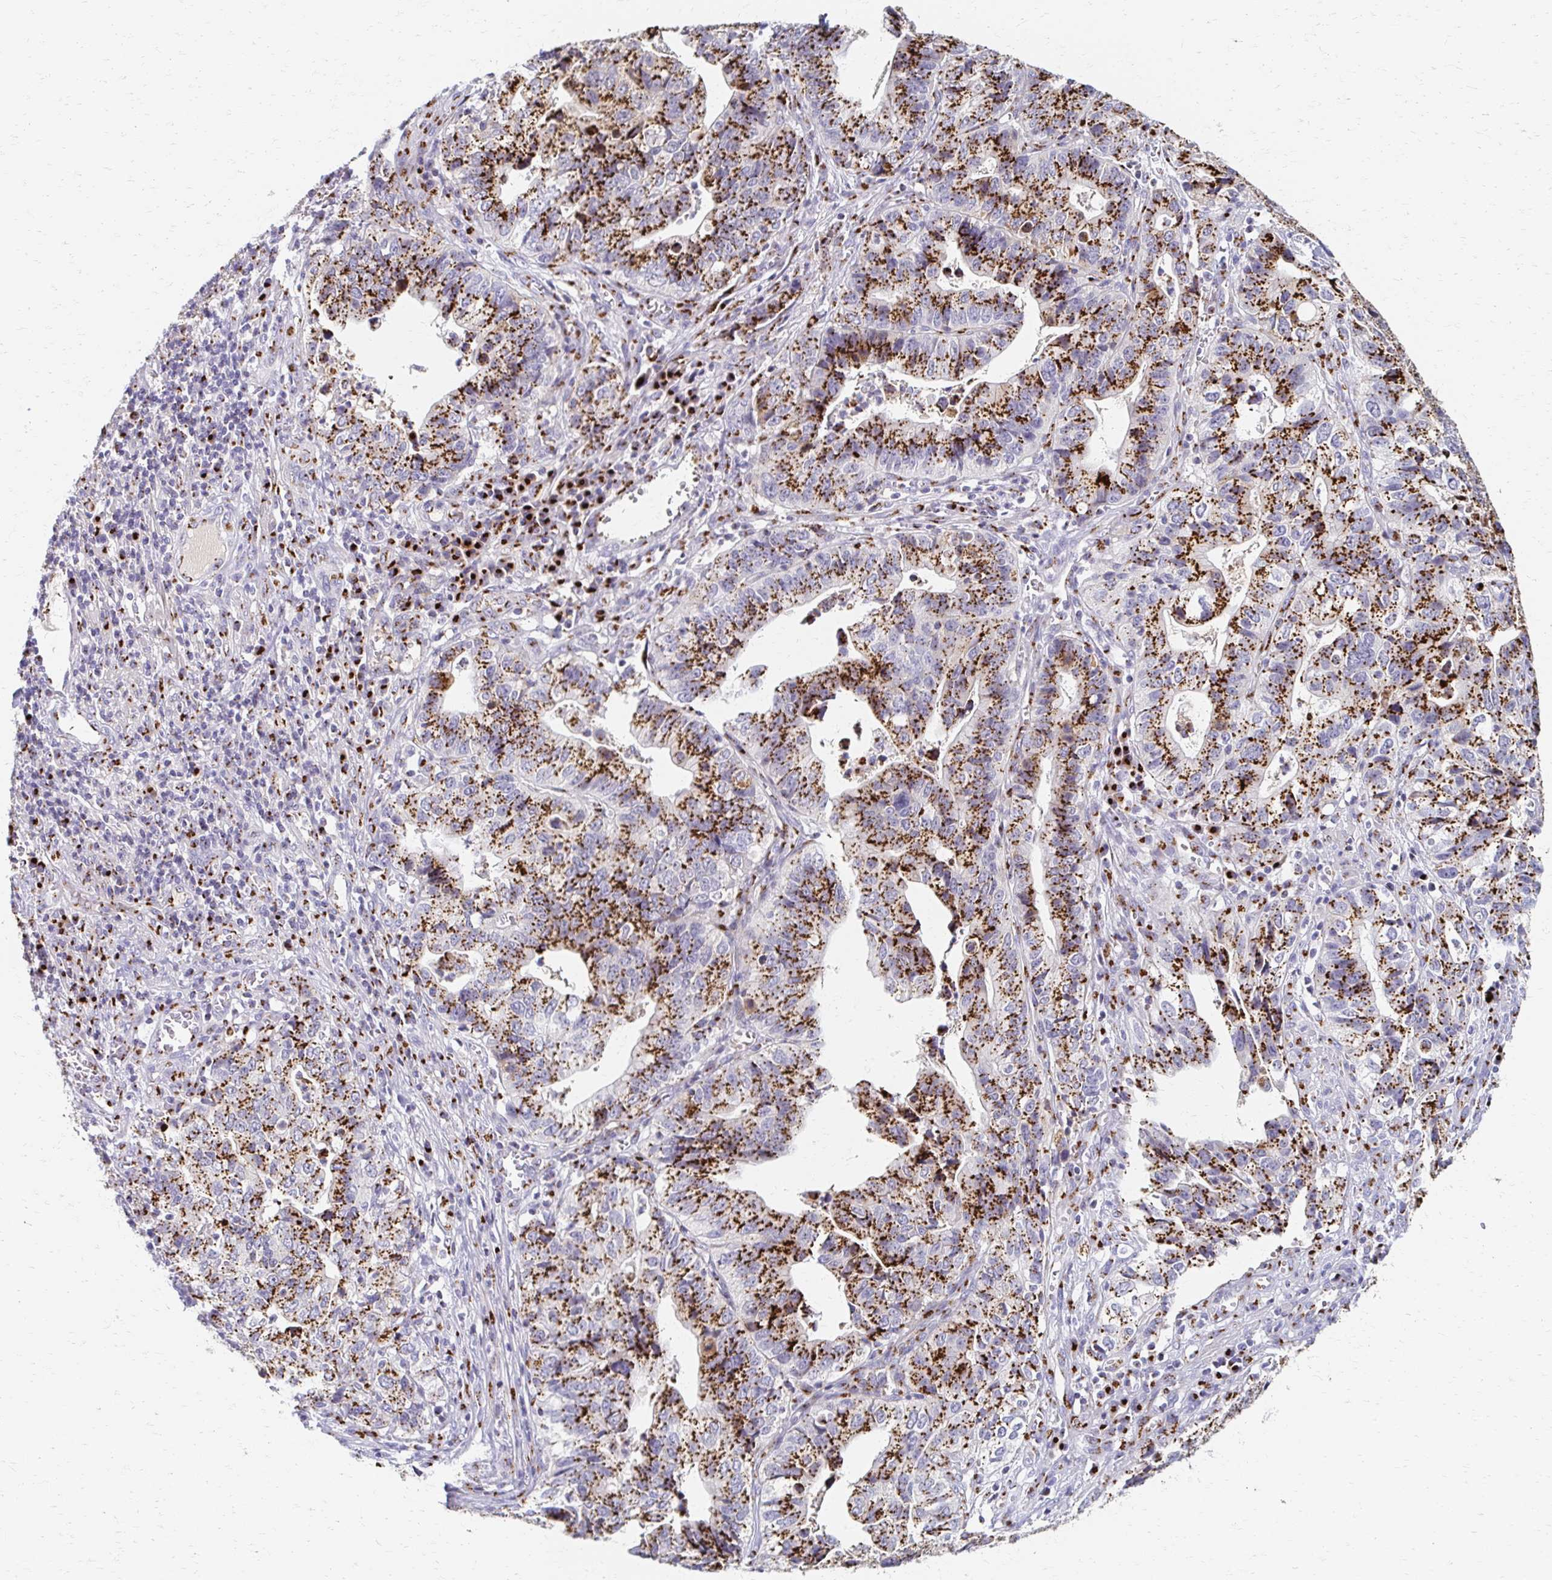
{"staining": {"intensity": "strong", "quantity": ">75%", "location": "cytoplasmic/membranous"}, "tissue": "stomach cancer", "cell_type": "Tumor cells", "image_type": "cancer", "snomed": [{"axis": "morphology", "description": "Adenocarcinoma, NOS"}, {"axis": "topography", "description": "Stomach, upper"}], "caption": "Protein staining of stomach cancer (adenocarcinoma) tissue exhibits strong cytoplasmic/membranous expression in approximately >75% of tumor cells.", "gene": "TM9SF1", "patient": {"sex": "female", "age": 67}}